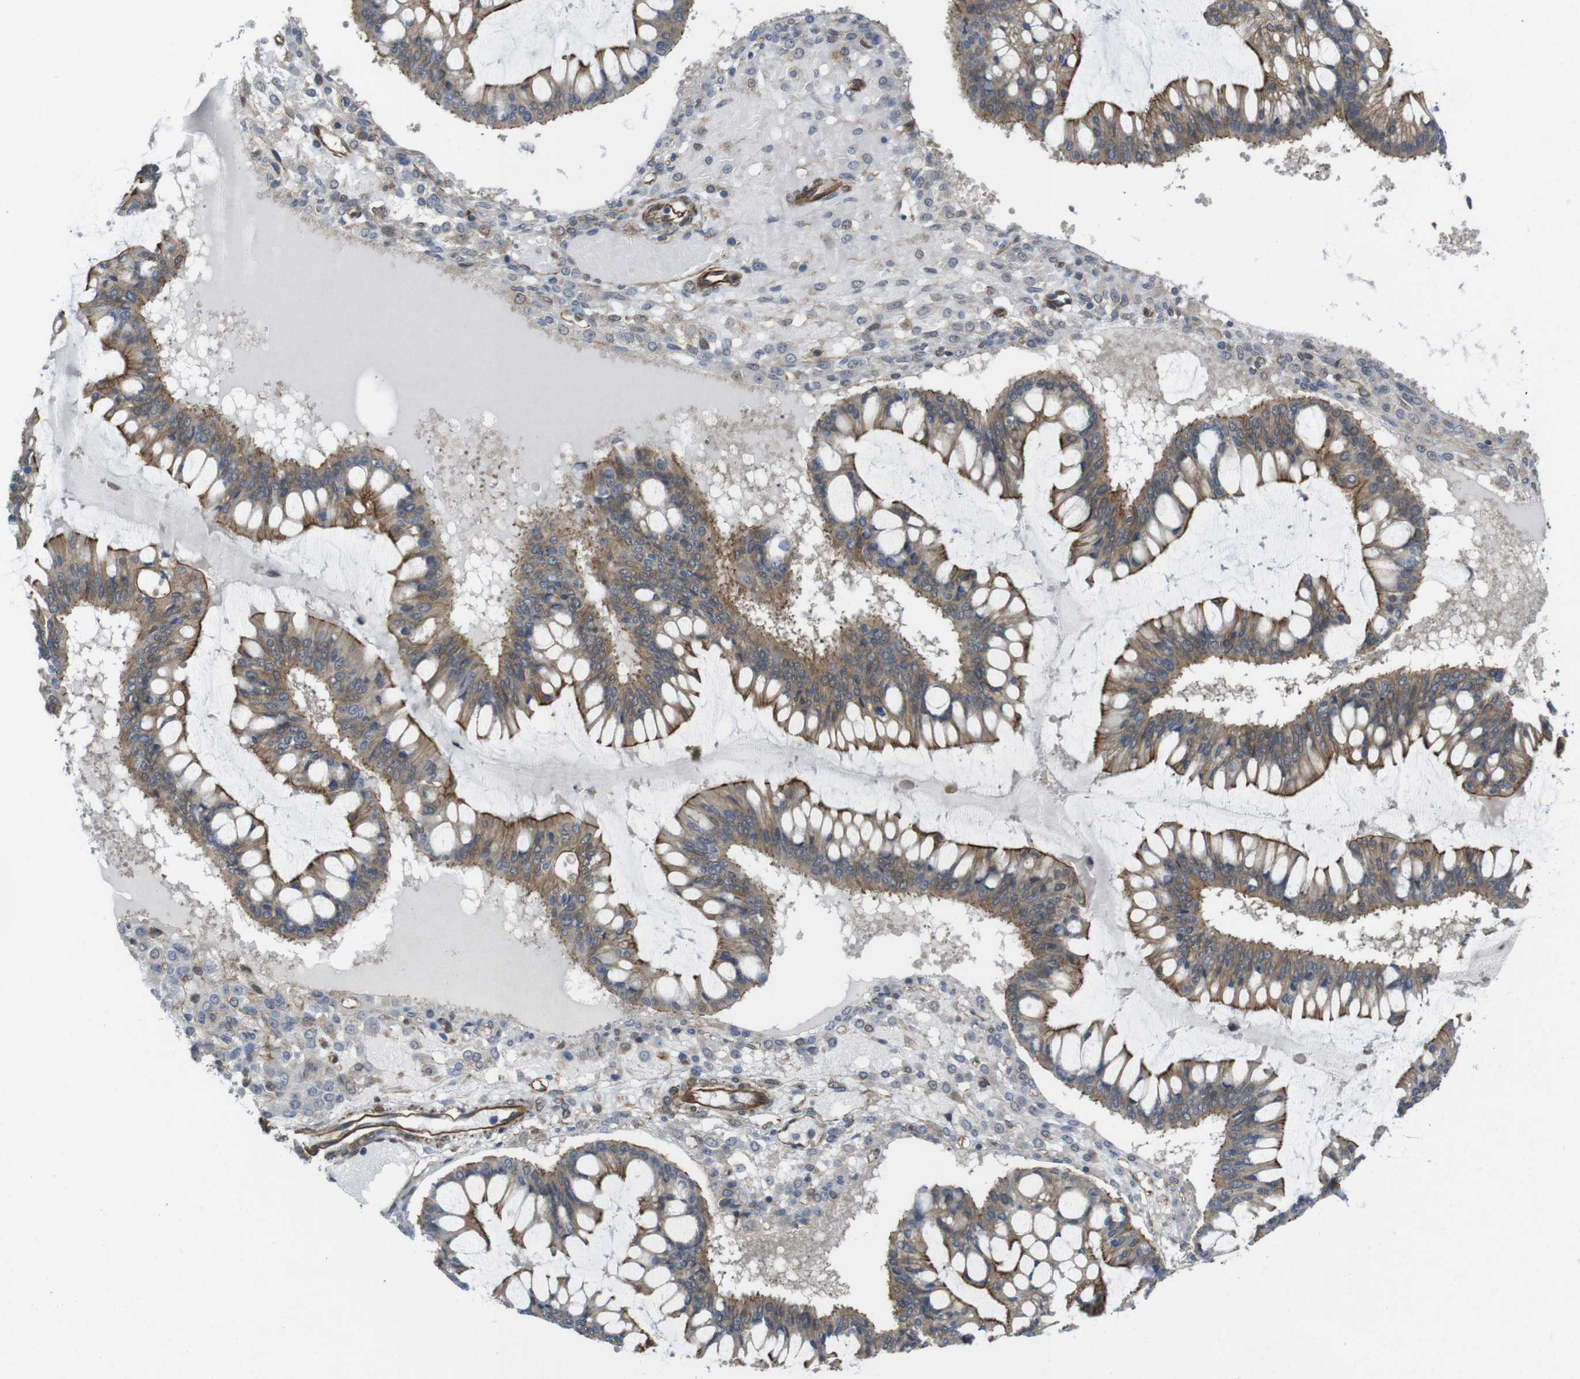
{"staining": {"intensity": "strong", "quantity": ">75%", "location": "cytoplasmic/membranous"}, "tissue": "ovarian cancer", "cell_type": "Tumor cells", "image_type": "cancer", "snomed": [{"axis": "morphology", "description": "Cystadenocarcinoma, mucinous, NOS"}, {"axis": "topography", "description": "Ovary"}], "caption": "Strong cytoplasmic/membranous protein positivity is appreciated in about >75% of tumor cells in mucinous cystadenocarcinoma (ovarian).", "gene": "ZDHHC5", "patient": {"sex": "female", "age": 73}}